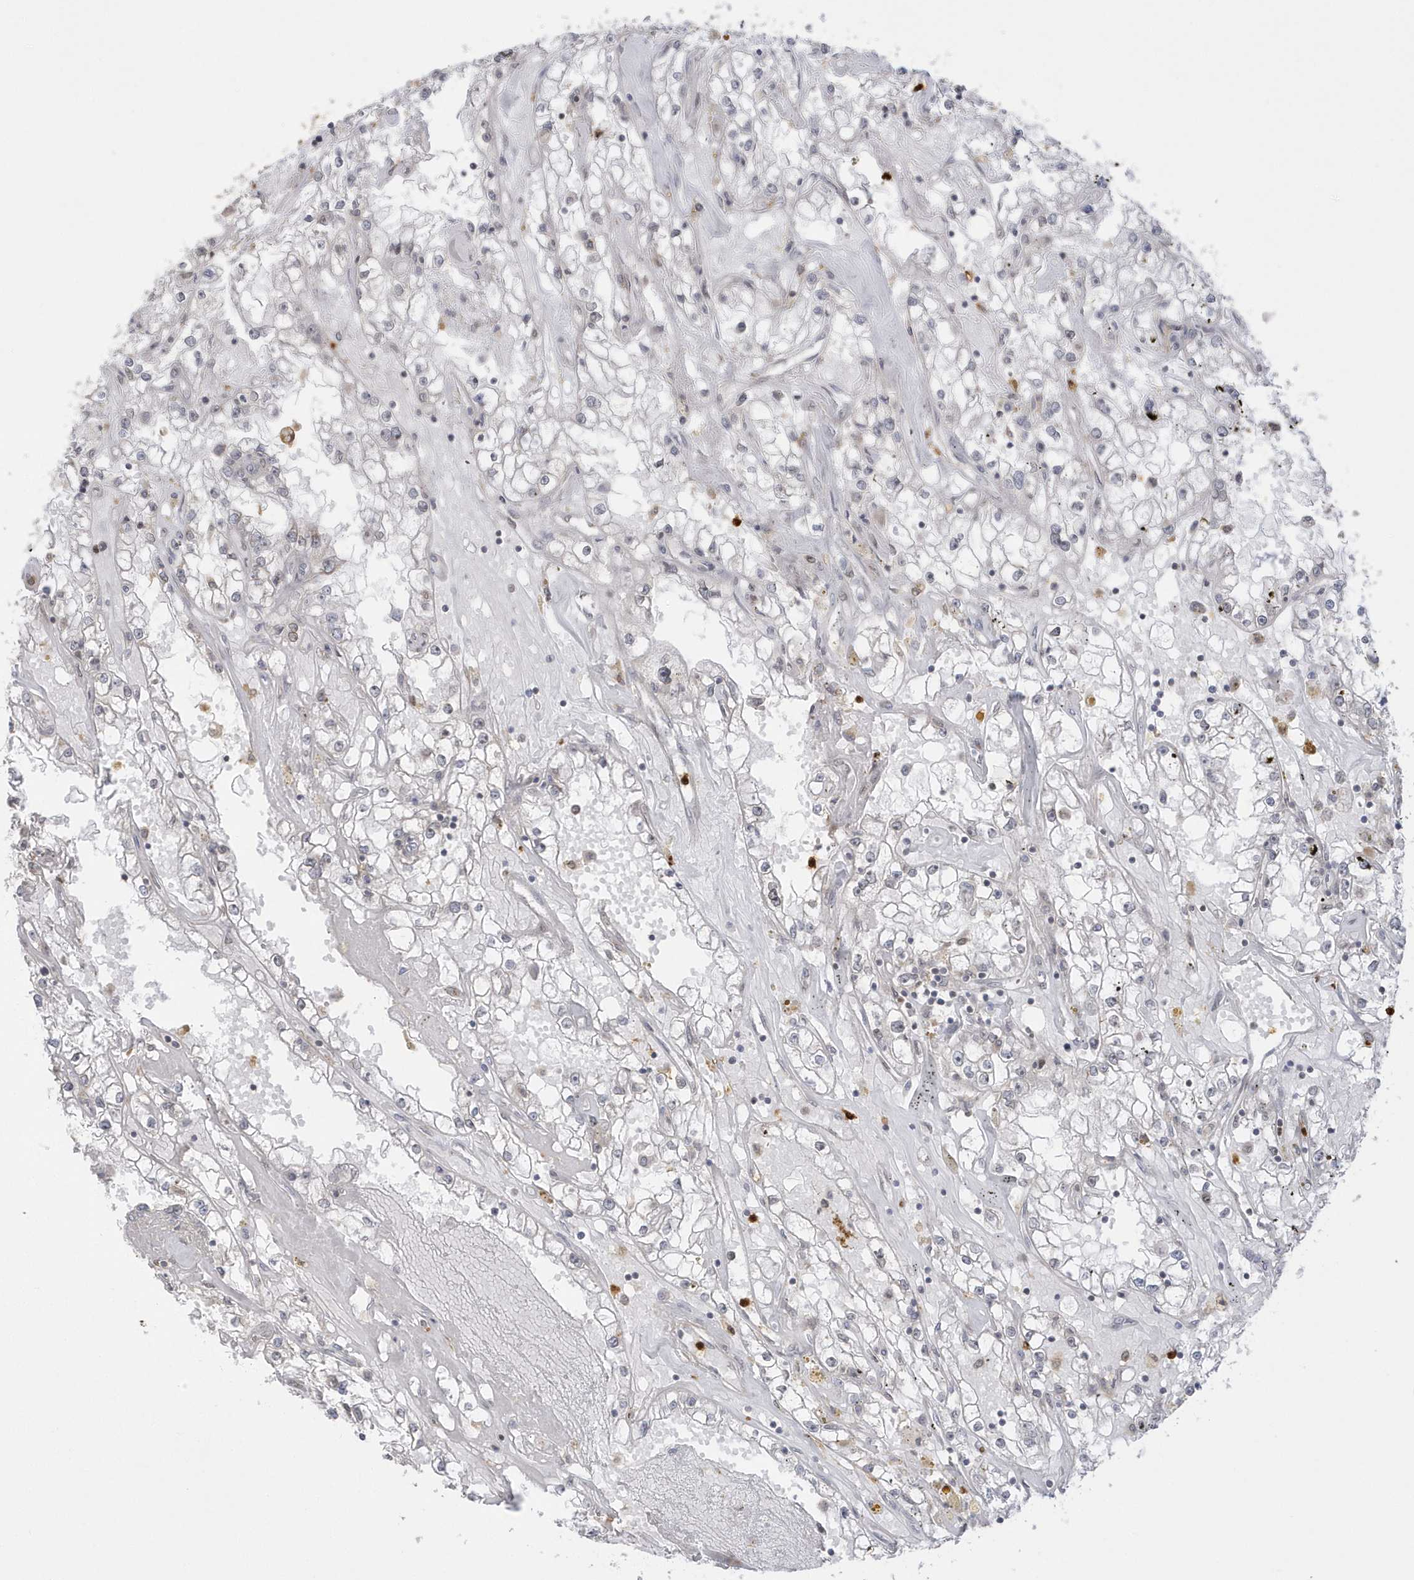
{"staining": {"intensity": "negative", "quantity": "none", "location": "none"}, "tissue": "renal cancer", "cell_type": "Tumor cells", "image_type": "cancer", "snomed": [{"axis": "morphology", "description": "Adenocarcinoma, NOS"}, {"axis": "topography", "description": "Kidney"}], "caption": "Immunohistochemistry (IHC) of adenocarcinoma (renal) shows no expression in tumor cells.", "gene": "NAF1", "patient": {"sex": "male", "age": 56}}